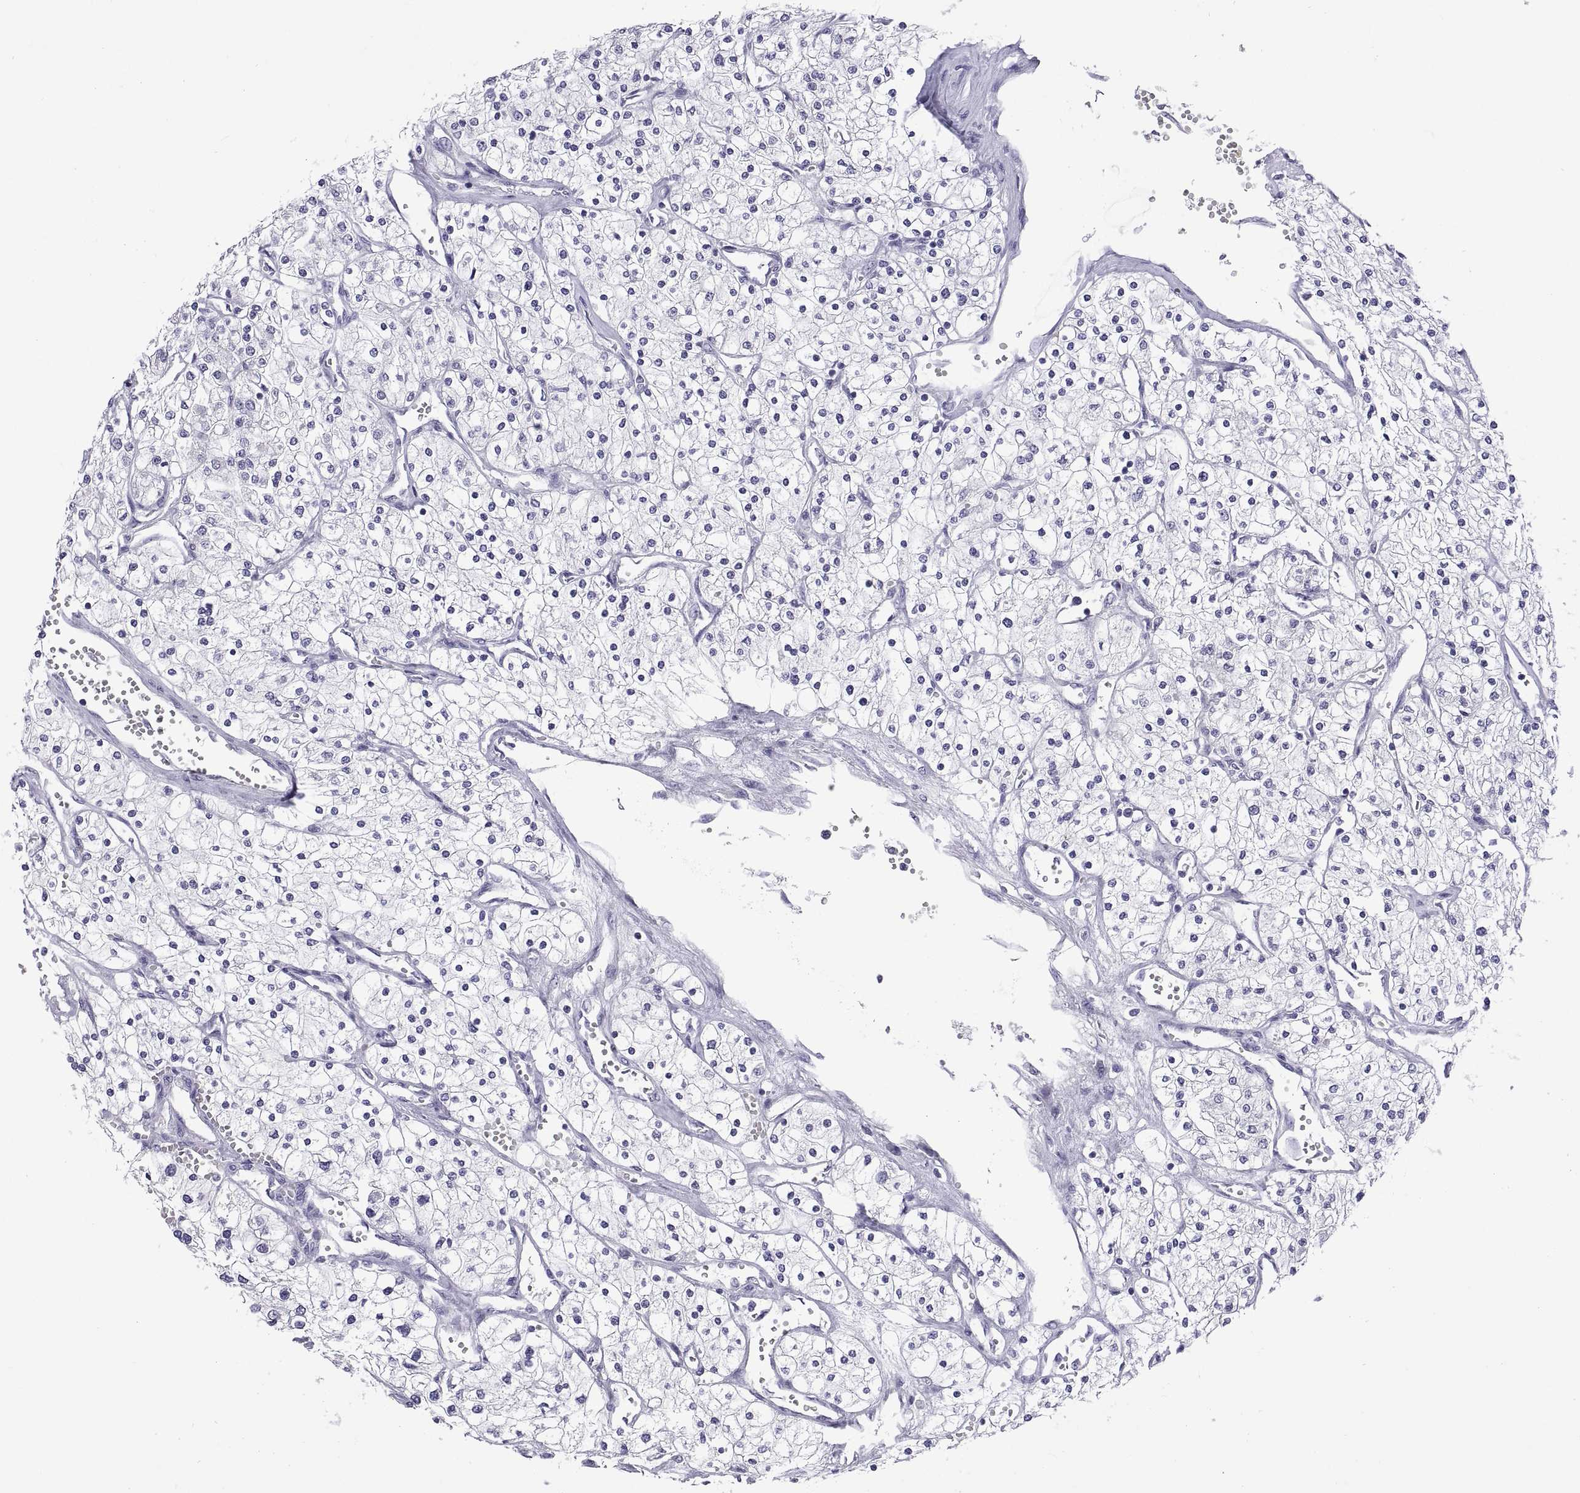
{"staining": {"intensity": "negative", "quantity": "none", "location": "none"}, "tissue": "renal cancer", "cell_type": "Tumor cells", "image_type": "cancer", "snomed": [{"axis": "morphology", "description": "Adenocarcinoma, NOS"}, {"axis": "topography", "description": "Kidney"}], "caption": "Tumor cells show no significant protein expression in renal cancer.", "gene": "VSX2", "patient": {"sex": "male", "age": 80}}